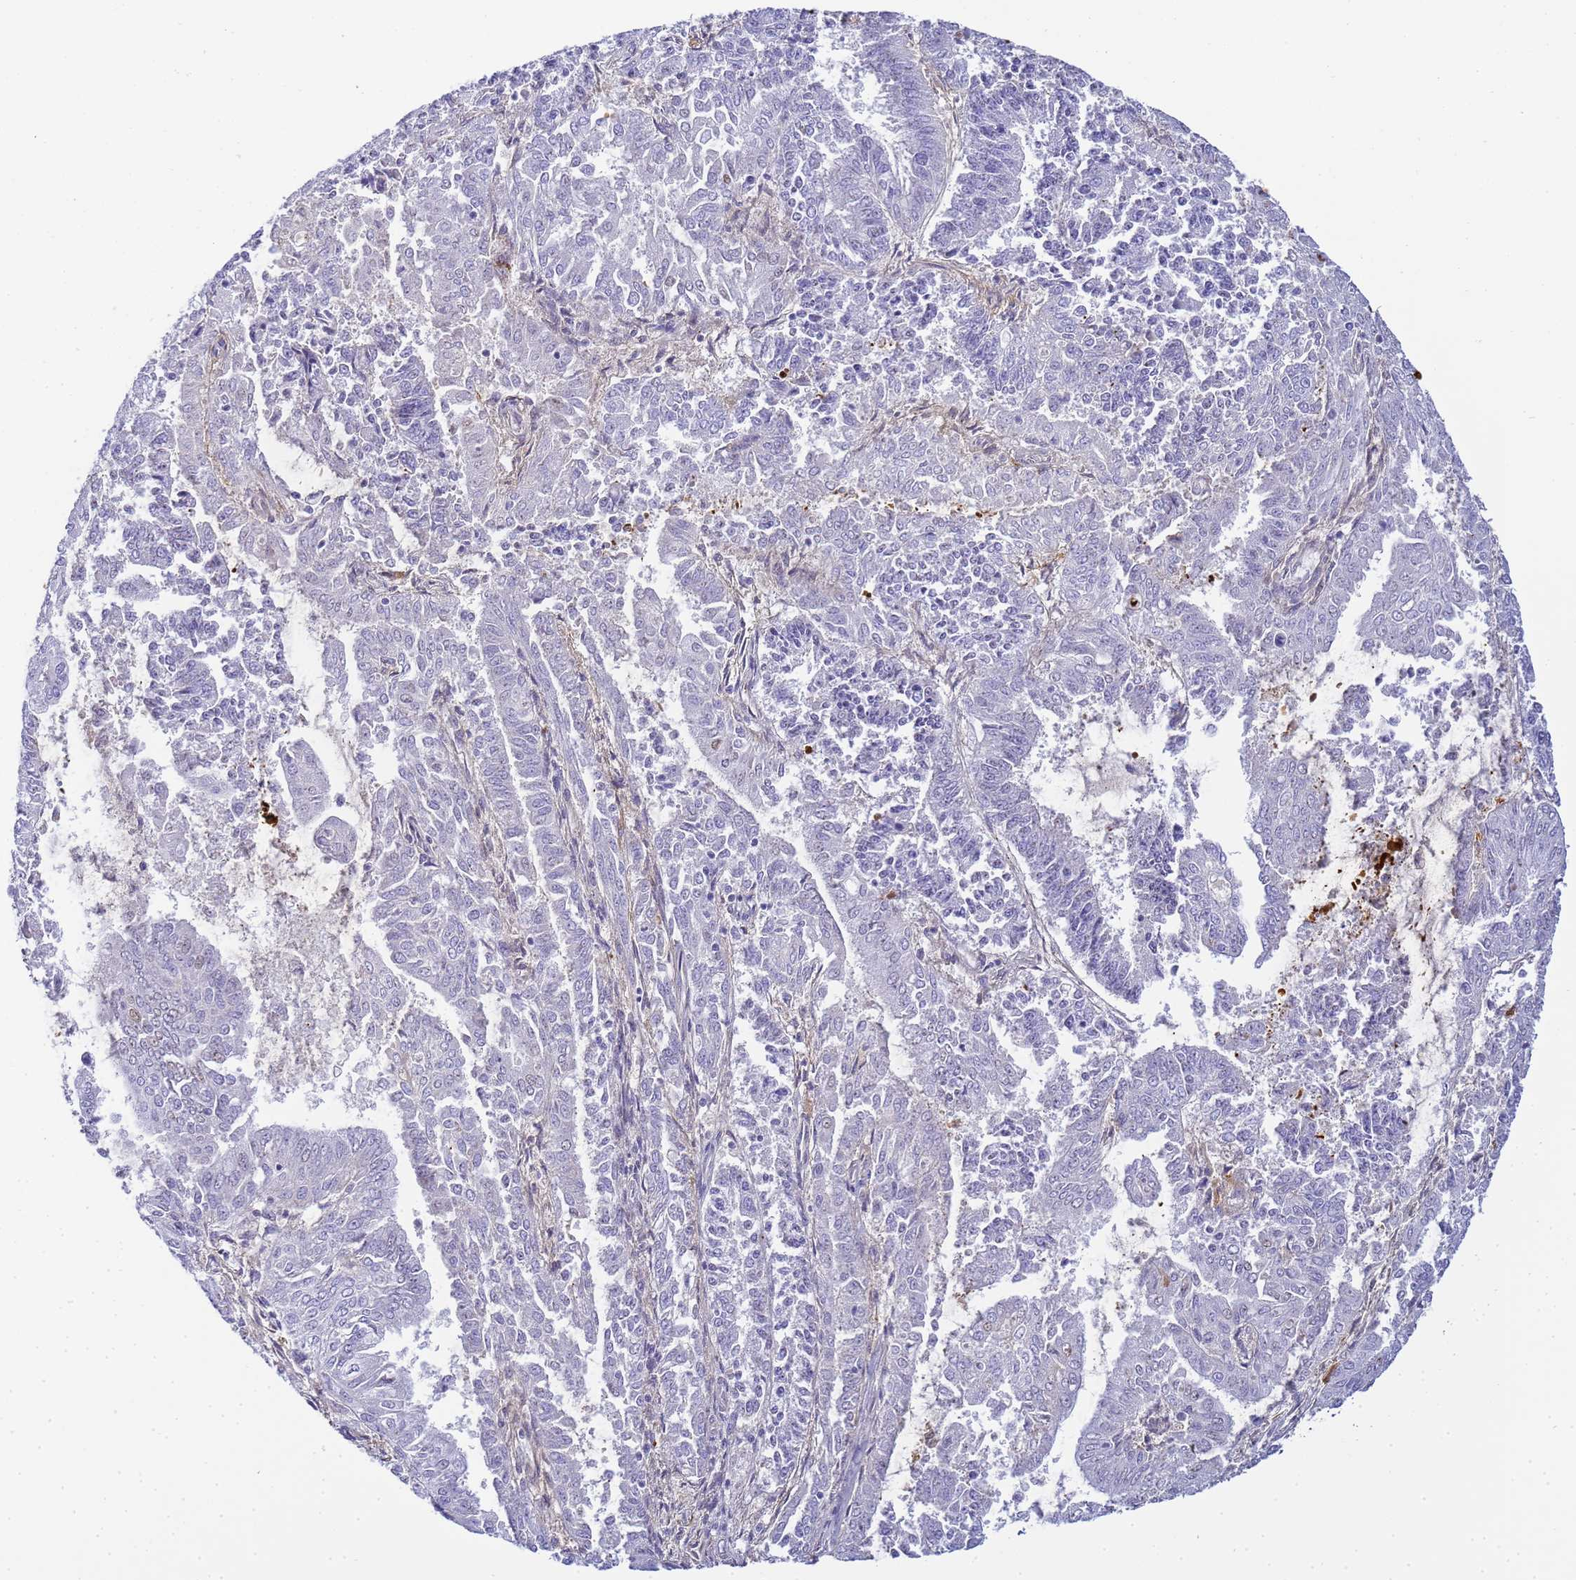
{"staining": {"intensity": "moderate", "quantity": "<25%", "location": "cytoplasmic/membranous"}, "tissue": "endometrial cancer", "cell_type": "Tumor cells", "image_type": "cancer", "snomed": [{"axis": "morphology", "description": "Adenocarcinoma, NOS"}, {"axis": "topography", "description": "Endometrium"}], "caption": "Immunohistochemical staining of human adenocarcinoma (endometrial) demonstrates moderate cytoplasmic/membranous protein positivity in approximately <25% of tumor cells. The protein of interest is shown in brown color, while the nuclei are stained blue.", "gene": "MYL12A", "patient": {"sex": "female", "age": 73}}